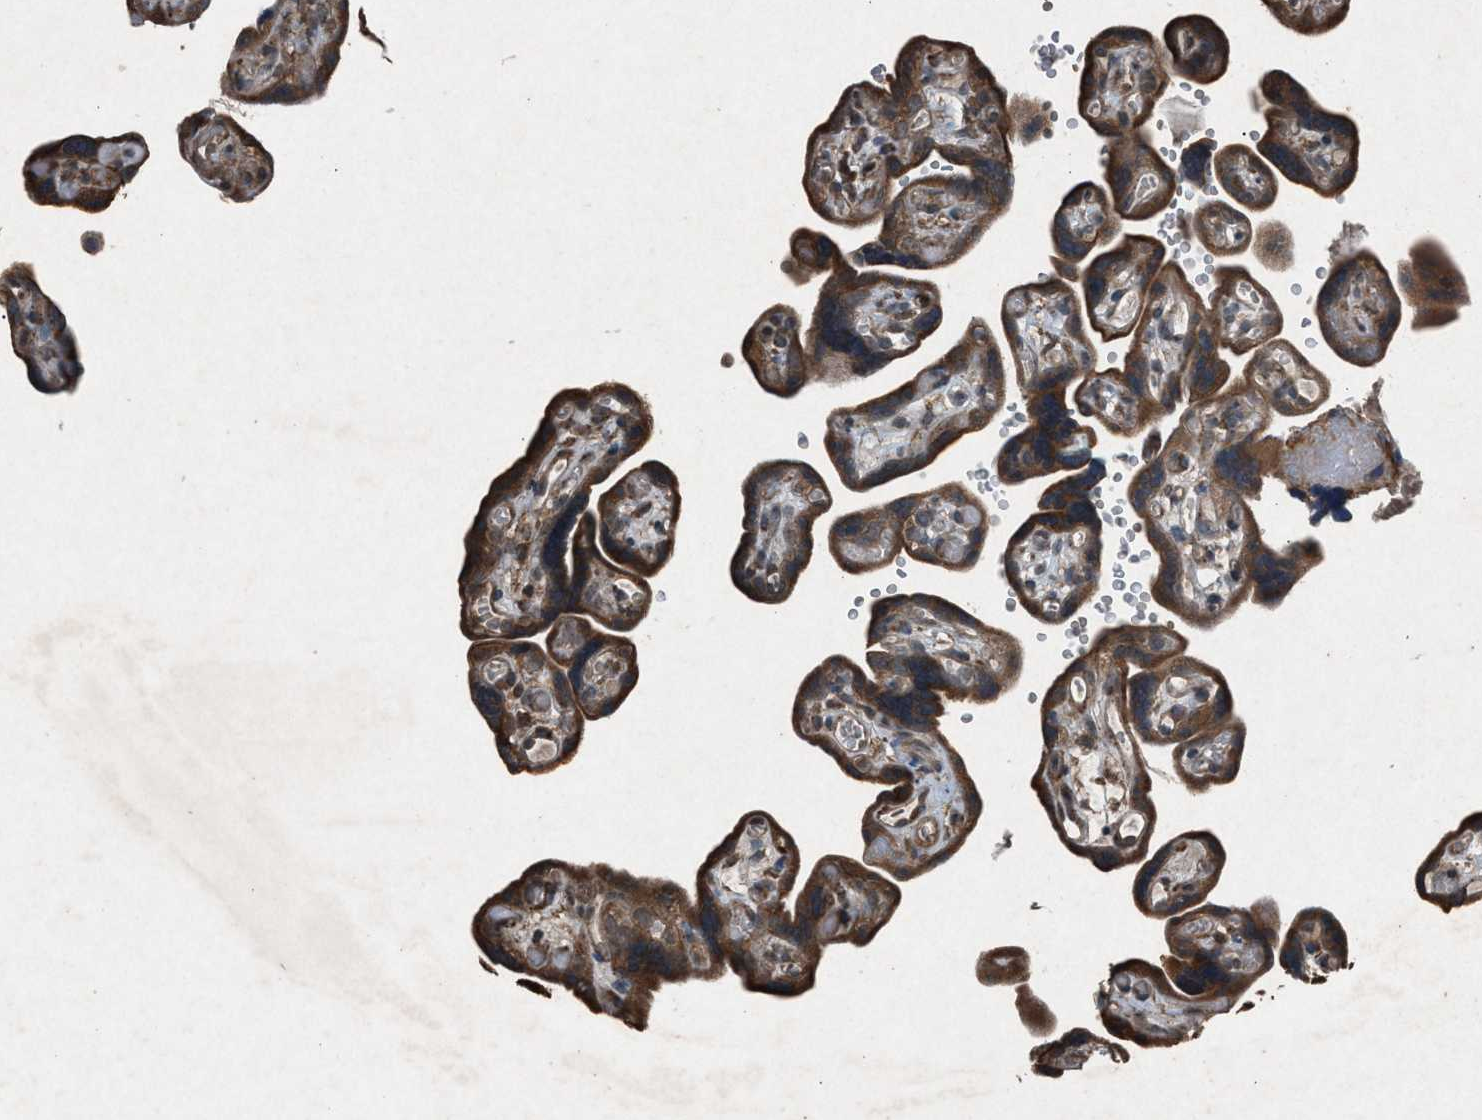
{"staining": {"intensity": "moderate", "quantity": ">75%", "location": "cytoplasmic/membranous"}, "tissue": "placenta", "cell_type": "Decidual cells", "image_type": "normal", "snomed": [{"axis": "morphology", "description": "Normal tissue, NOS"}, {"axis": "topography", "description": "Placenta"}], "caption": "Brown immunohistochemical staining in normal placenta exhibits moderate cytoplasmic/membranous expression in about >75% of decidual cells. (DAB IHC, brown staining for protein, blue staining for nuclei).", "gene": "CALR", "patient": {"sex": "female", "age": 30}}